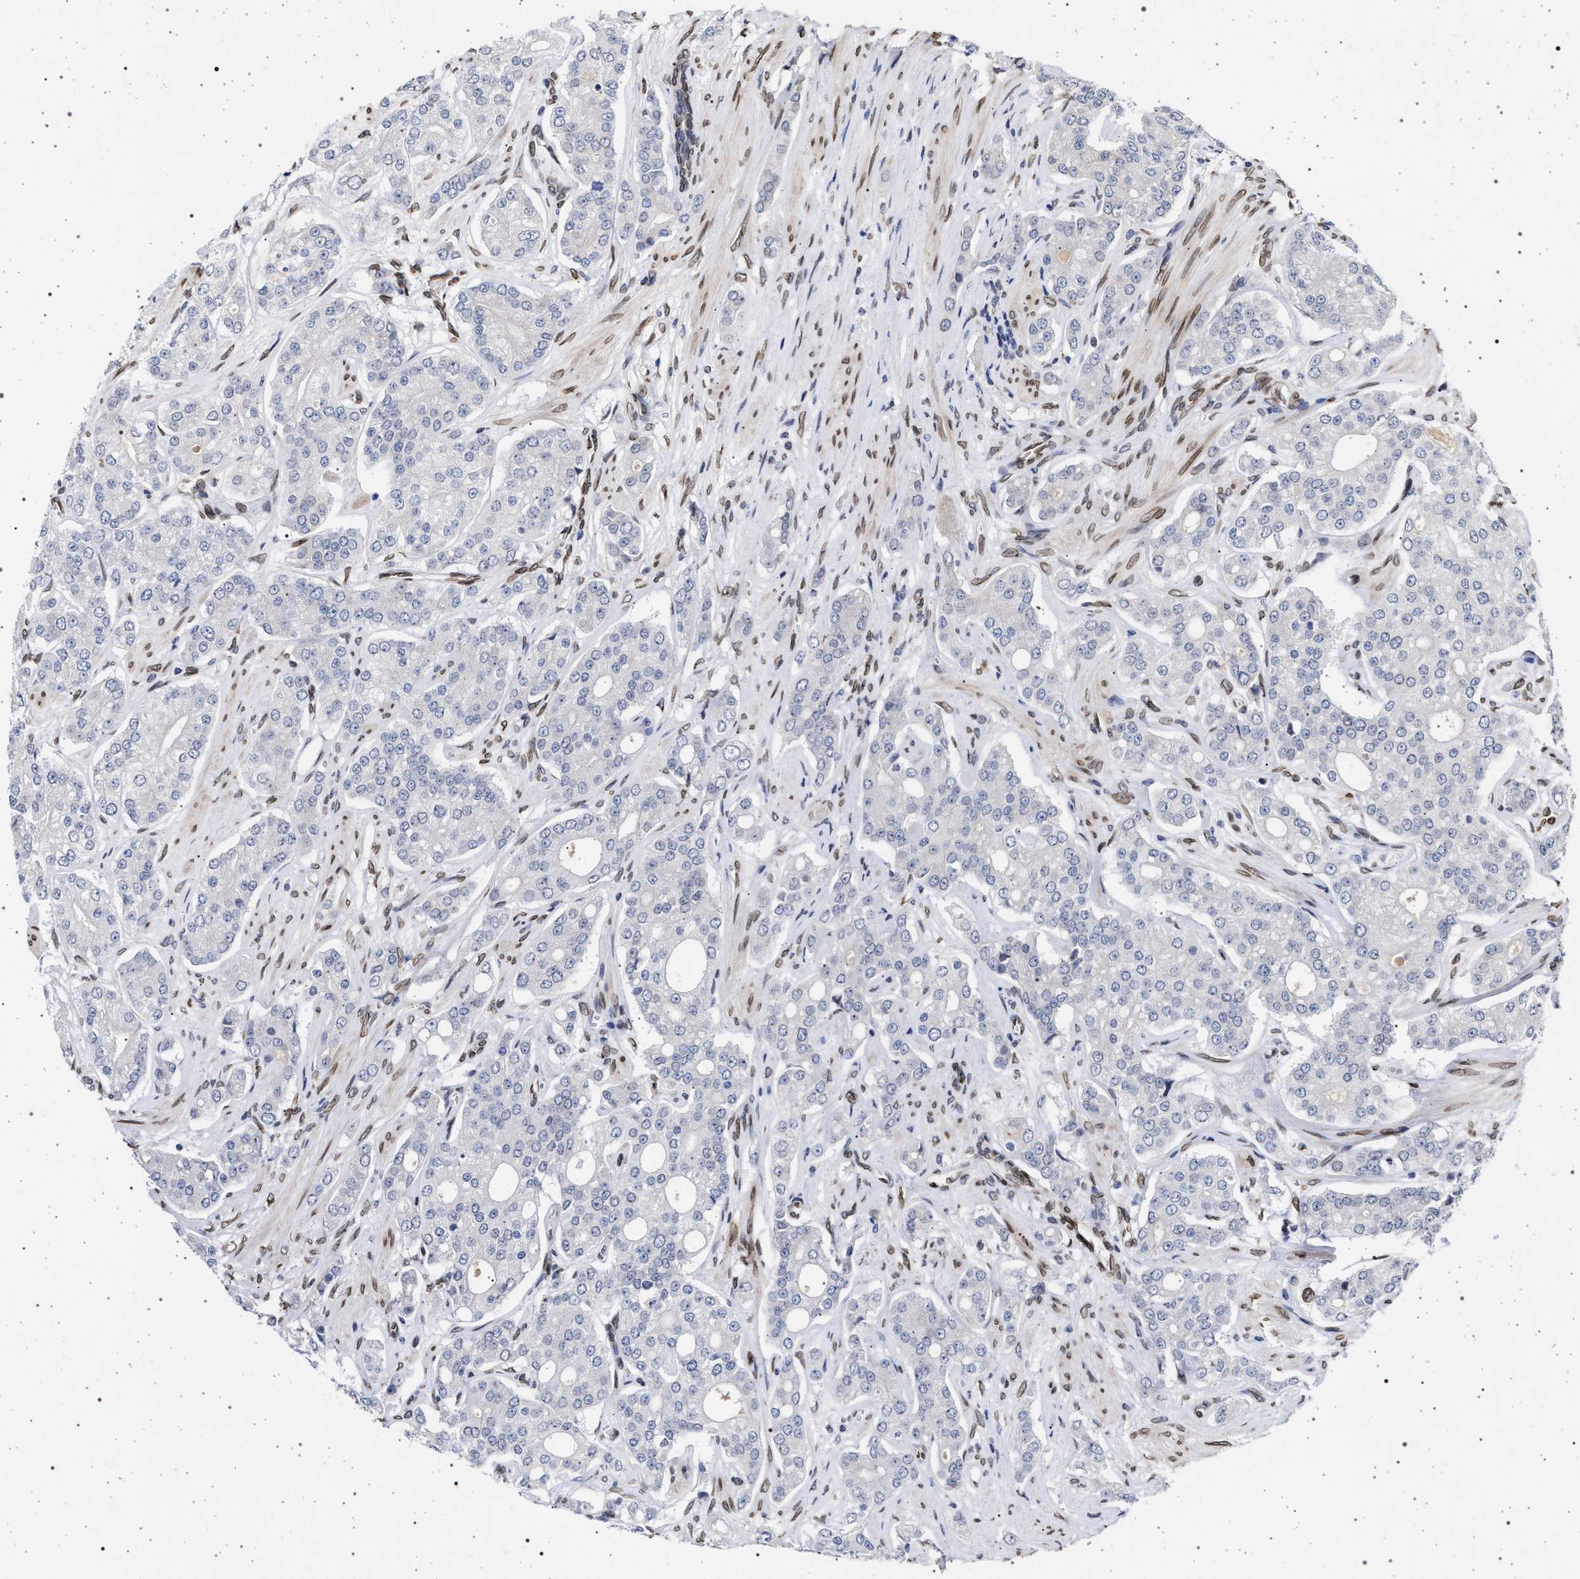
{"staining": {"intensity": "negative", "quantity": "none", "location": "none"}, "tissue": "prostate cancer", "cell_type": "Tumor cells", "image_type": "cancer", "snomed": [{"axis": "morphology", "description": "Adenocarcinoma, High grade"}, {"axis": "topography", "description": "Prostate"}], "caption": "There is no significant expression in tumor cells of prostate cancer (adenocarcinoma (high-grade)).", "gene": "ING2", "patient": {"sex": "male", "age": 71}}